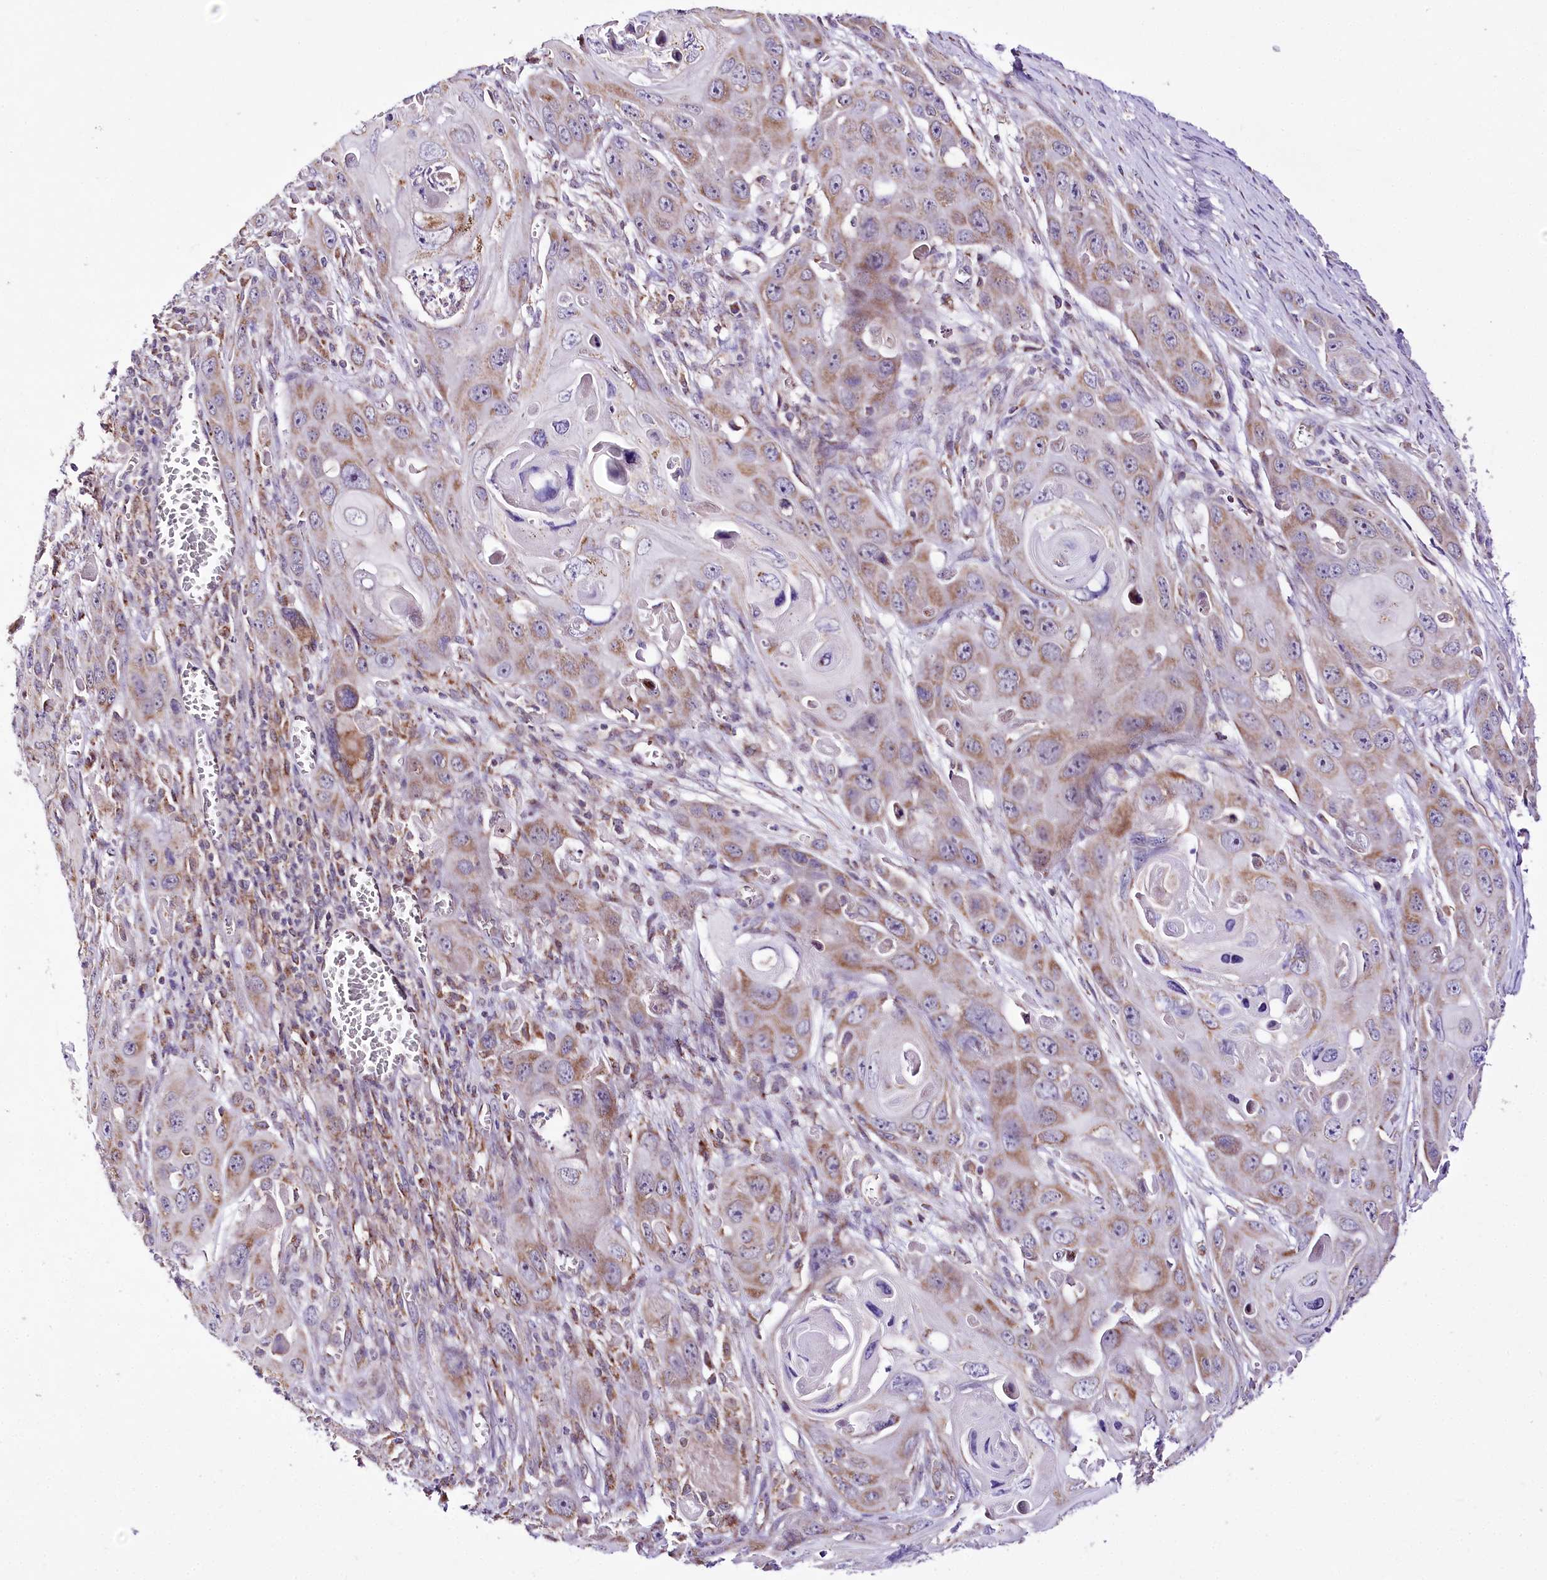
{"staining": {"intensity": "moderate", "quantity": "25%-75%", "location": "cytoplasmic/membranous"}, "tissue": "skin cancer", "cell_type": "Tumor cells", "image_type": "cancer", "snomed": [{"axis": "morphology", "description": "Squamous cell carcinoma, NOS"}, {"axis": "topography", "description": "Skin"}], "caption": "DAB (3,3'-diaminobenzidine) immunohistochemical staining of skin squamous cell carcinoma demonstrates moderate cytoplasmic/membranous protein expression in about 25%-75% of tumor cells.", "gene": "ATE1", "patient": {"sex": "male", "age": 55}}